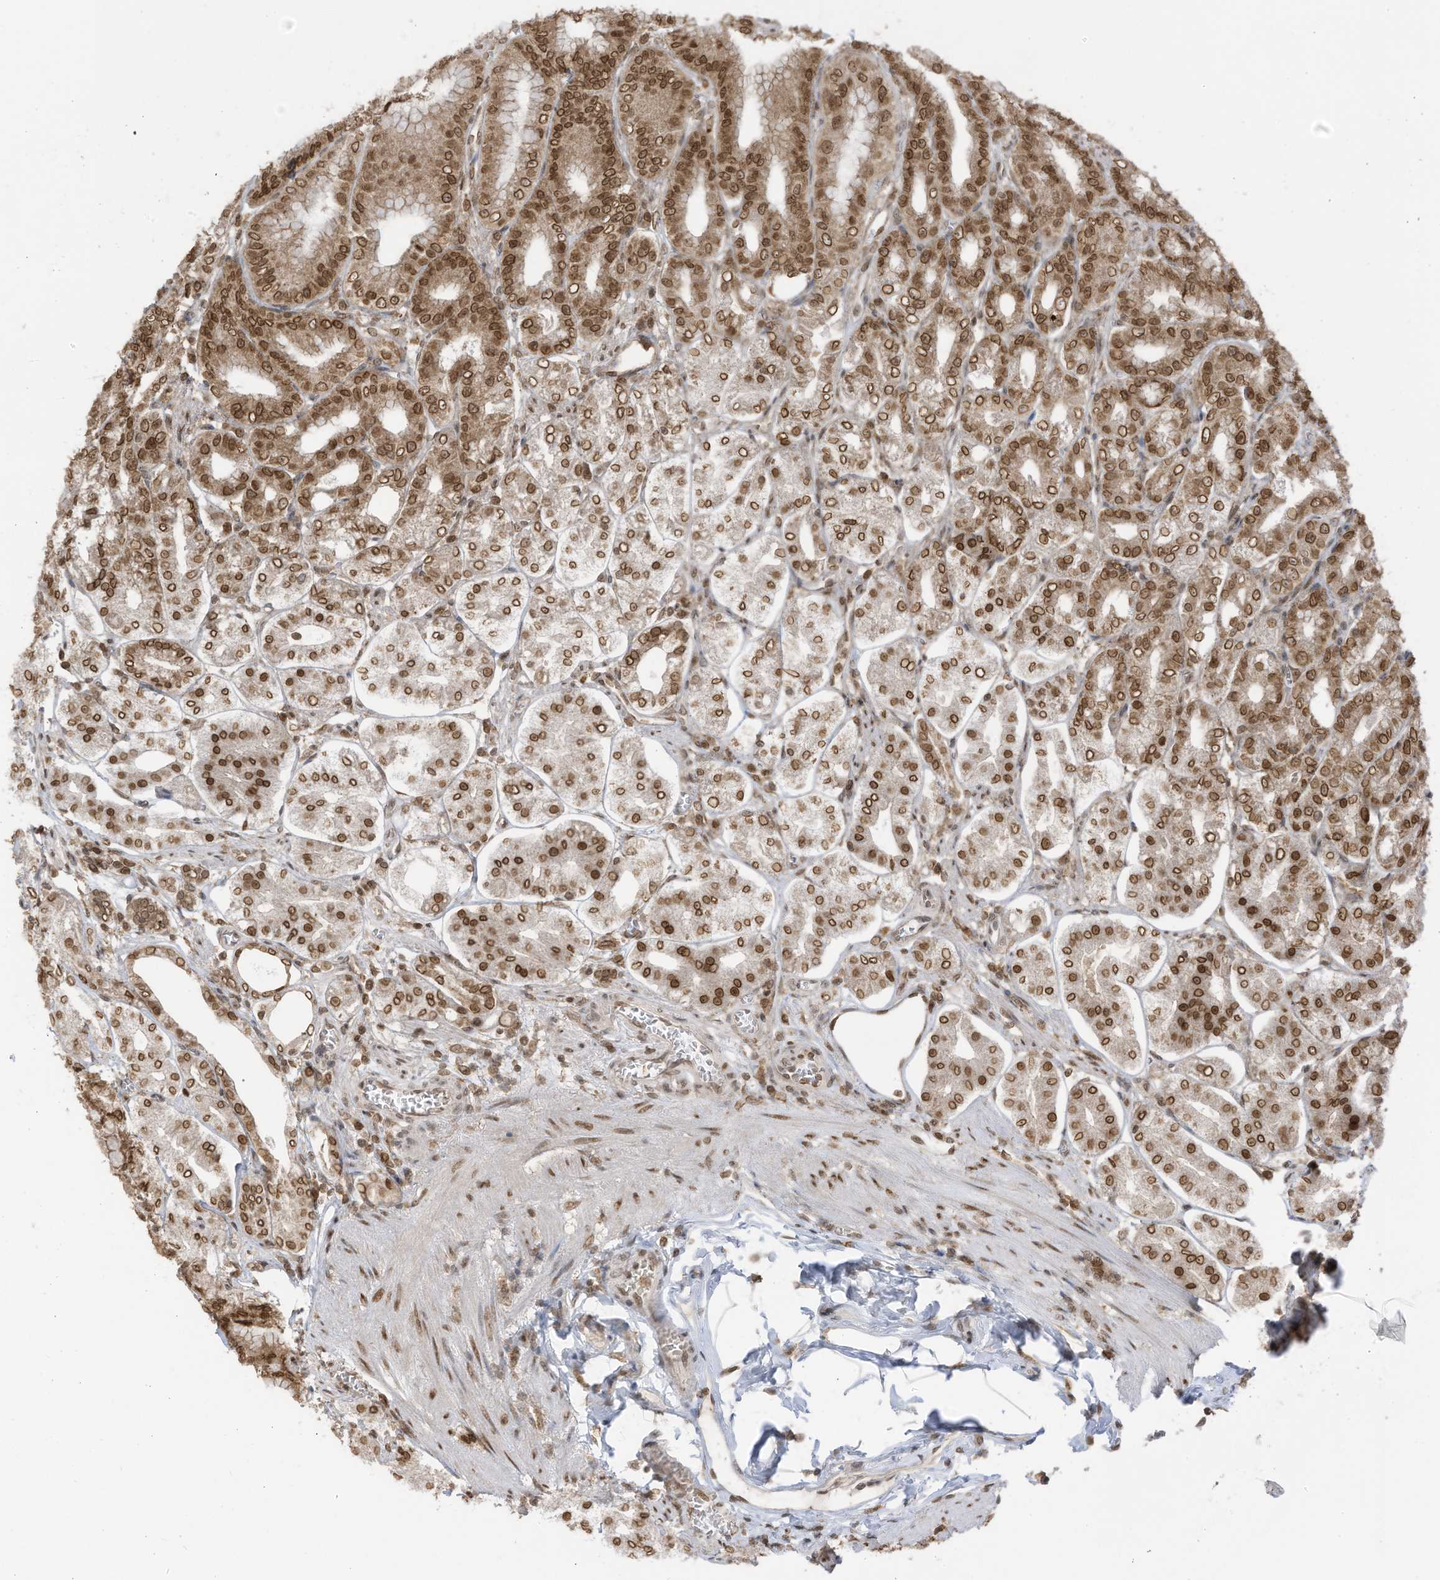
{"staining": {"intensity": "moderate", "quantity": ">75%", "location": "cytoplasmic/membranous,nuclear"}, "tissue": "stomach", "cell_type": "Glandular cells", "image_type": "normal", "snomed": [{"axis": "morphology", "description": "Normal tissue, NOS"}, {"axis": "topography", "description": "Stomach, lower"}], "caption": "Protein expression analysis of normal human stomach reveals moderate cytoplasmic/membranous,nuclear positivity in about >75% of glandular cells.", "gene": "KPNB1", "patient": {"sex": "male", "age": 71}}